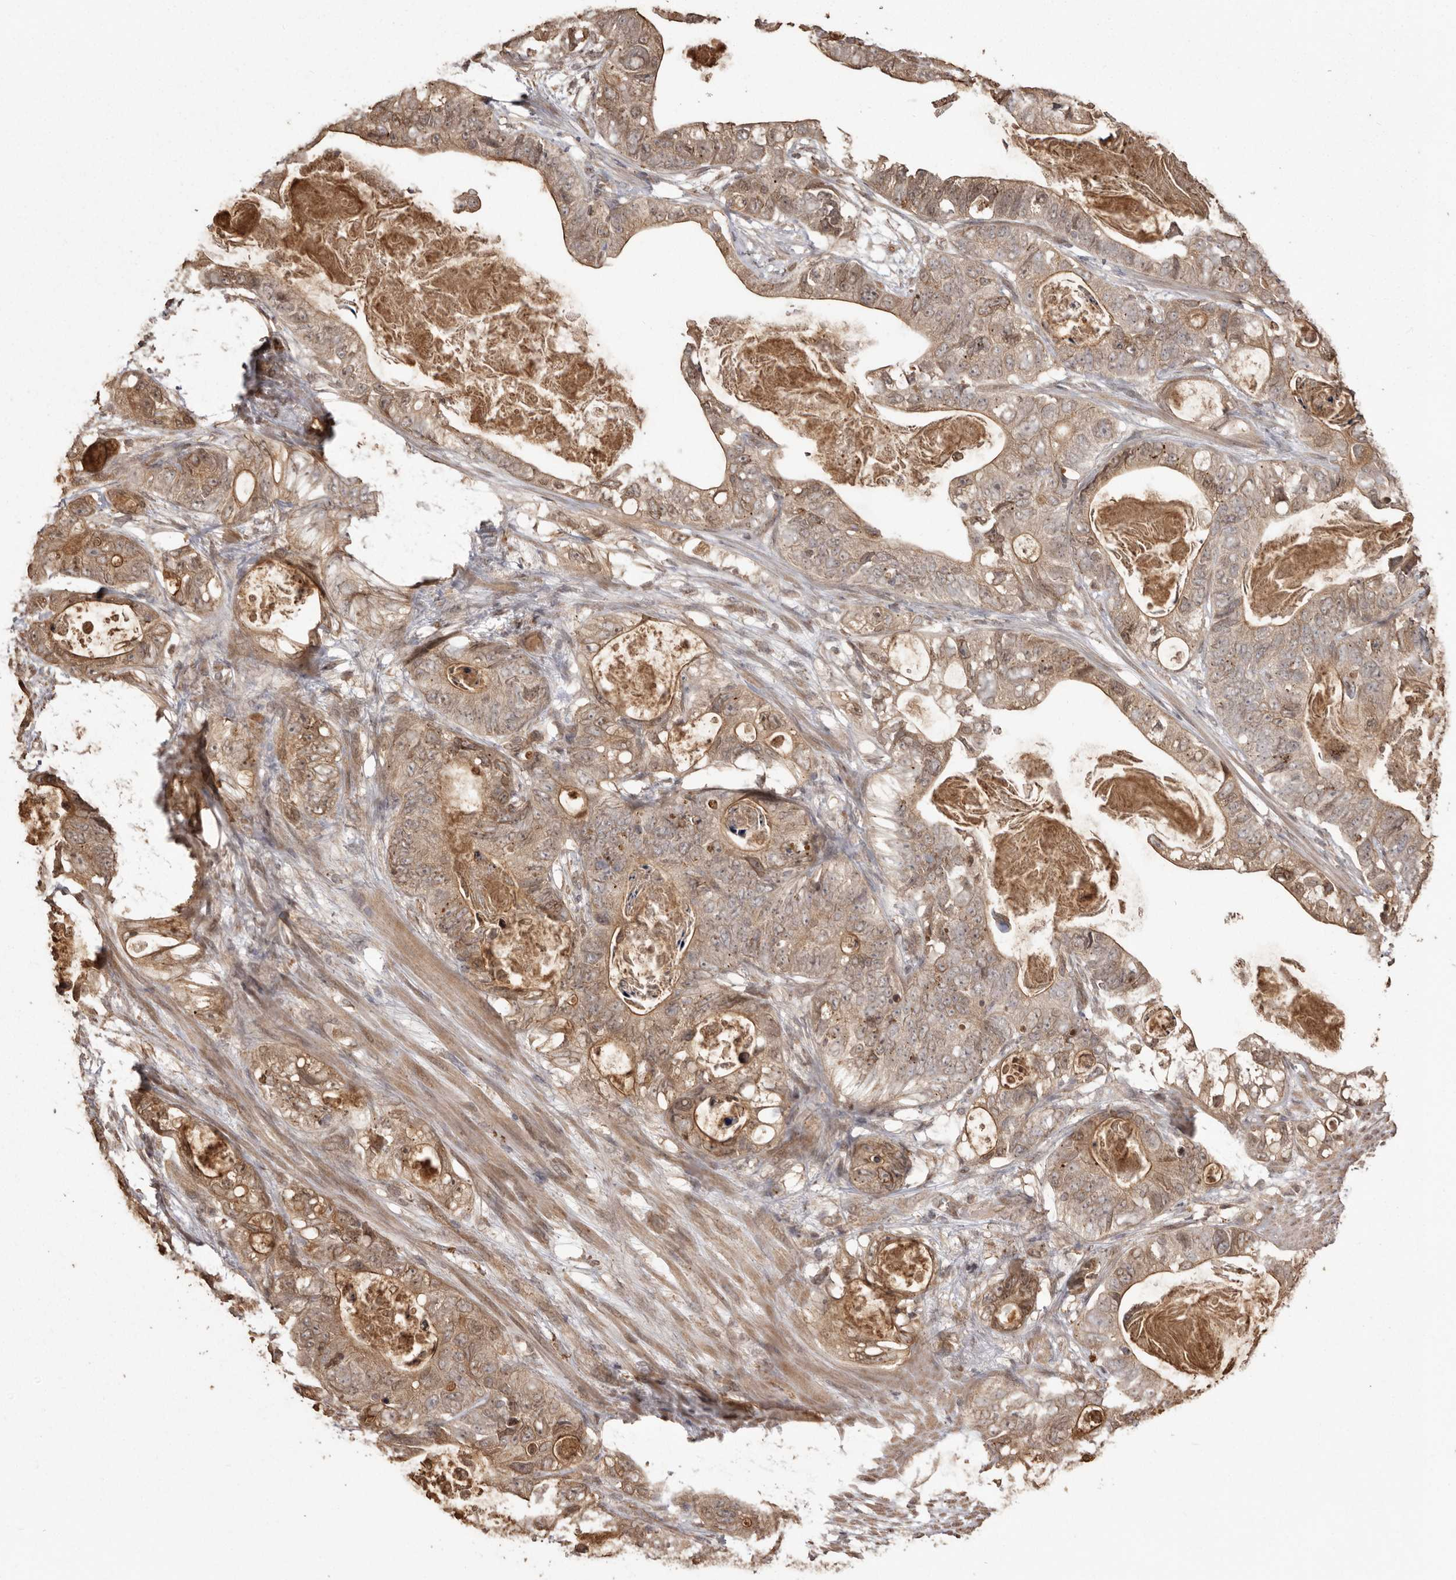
{"staining": {"intensity": "moderate", "quantity": ">75%", "location": "cytoplasmic/membranous,nuclear"}, "tissue": "stomach cancer", "cell_type": "Tumor cells", "image_type": "cancer", "snomed": [{"axis": "morphology", "description": "Normal tissue, NOS"}, {"axis": "morphology", "description": "Adenocarcinoma, NOS"}, {"axis": "topography", "description": "Stomach"}], "caption": "Immunohistochemical staining of adenocarcinoma (stomach) reveals moderate cytoplasmic/membranous and nuclear protein positivity in approximately >75% of tumor cells. Immunohistochemistry stains the protein in brown and the nuclei are stained blue.", "gene": "NUP43", "patient": {"sex": "female", "age": 89}}